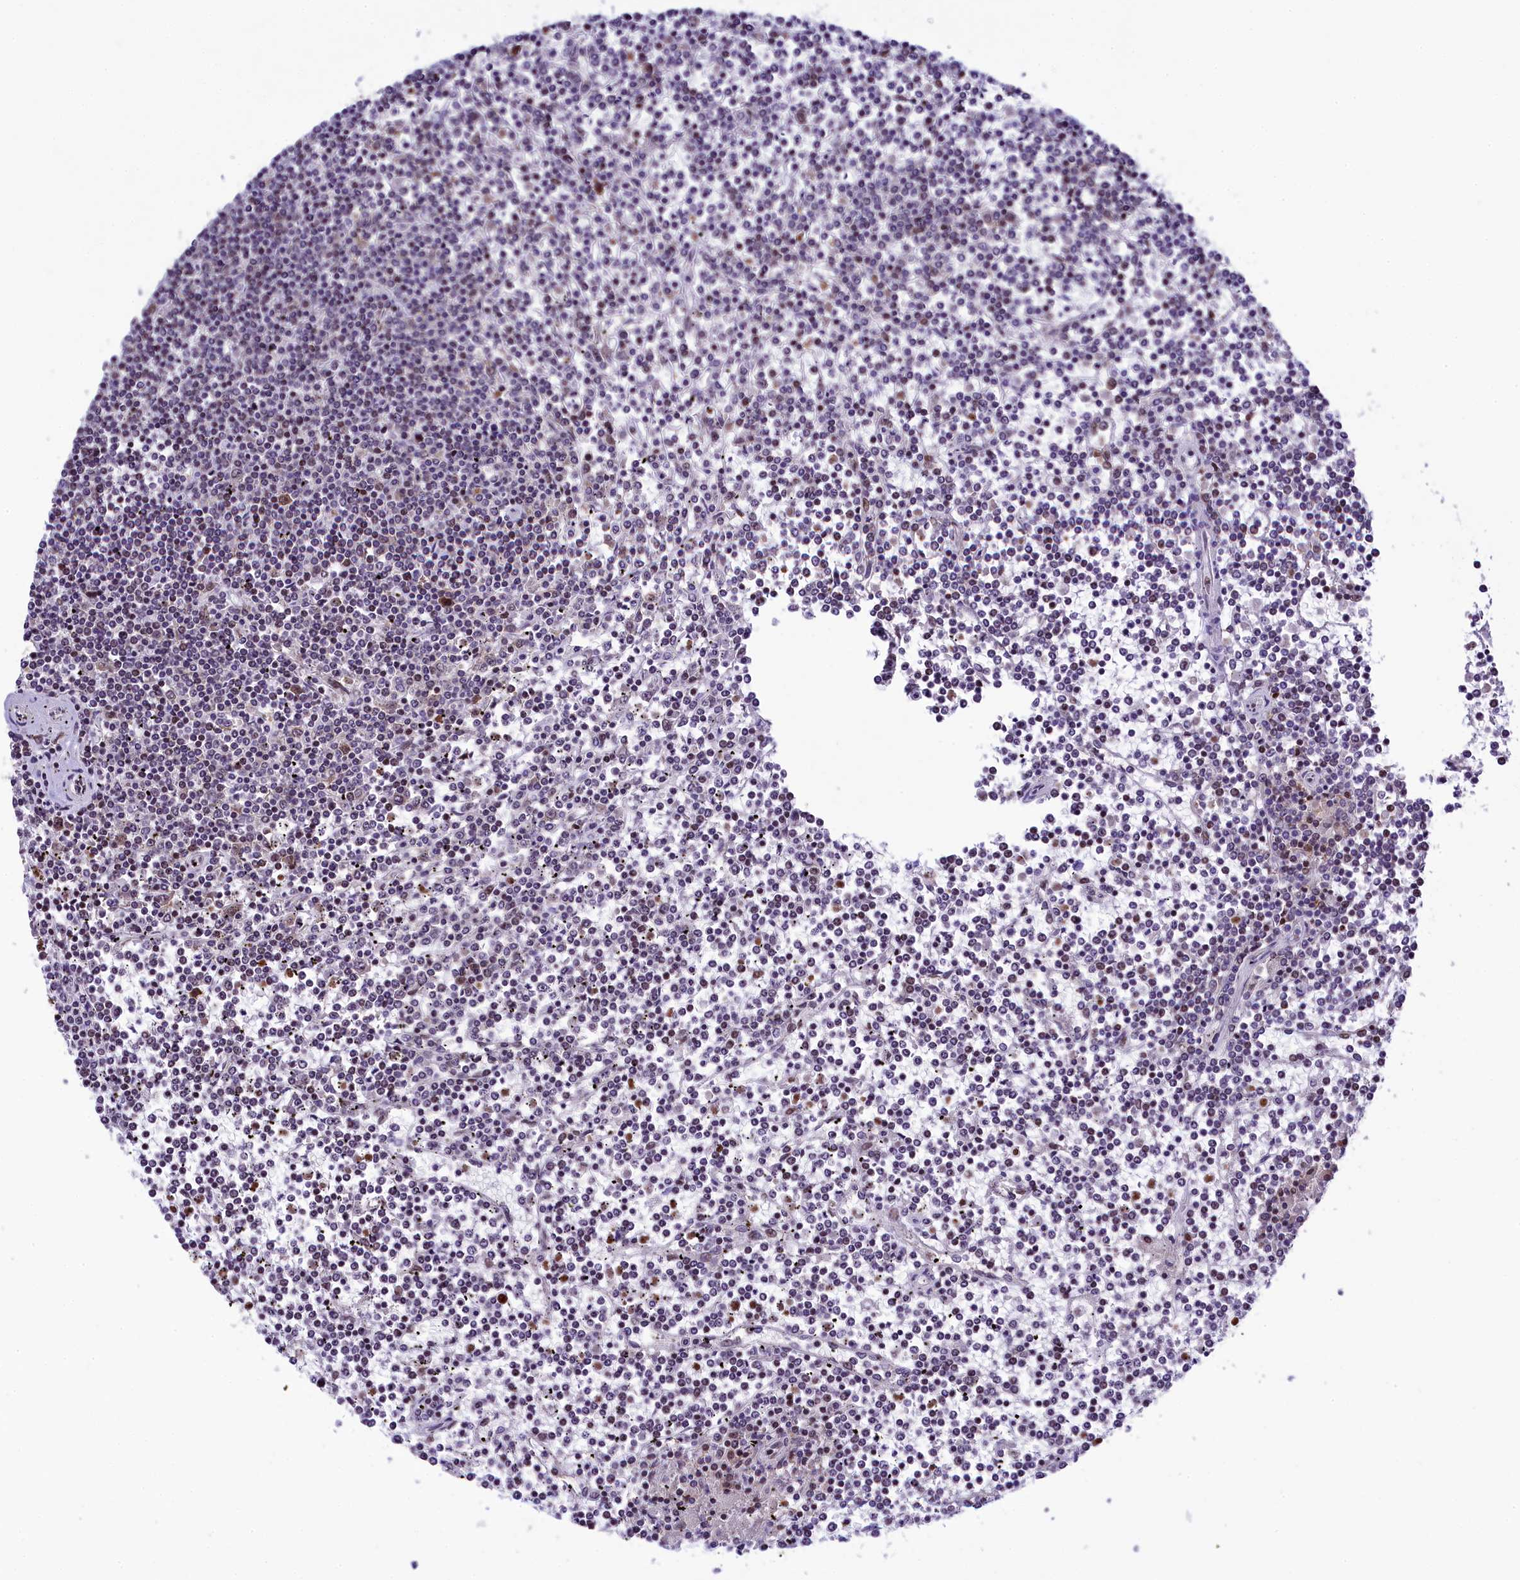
{"staining": {"intensity": "negative", "quantity": "none", "location": "none"}, "tissue": "lymphoma", "cell_type": "Tumor cells", "image_type": "cancer", "snomed": [{"axis": "morphology", "description": "Malignant lymphoma, non-Hodgkin's type, Low grade"}, {"axis": "topography", "description": "Spleen"}], "caption": "A high-resolution photomicrograph shows immunohistochemistry (IHC) staining of low-grade malignant lymphoma, non-Hodgkin's type, which reveals no significant staining in tumor cells.", "gene": "RBBP8", "patient": {"sex": "female", "age": 19}}